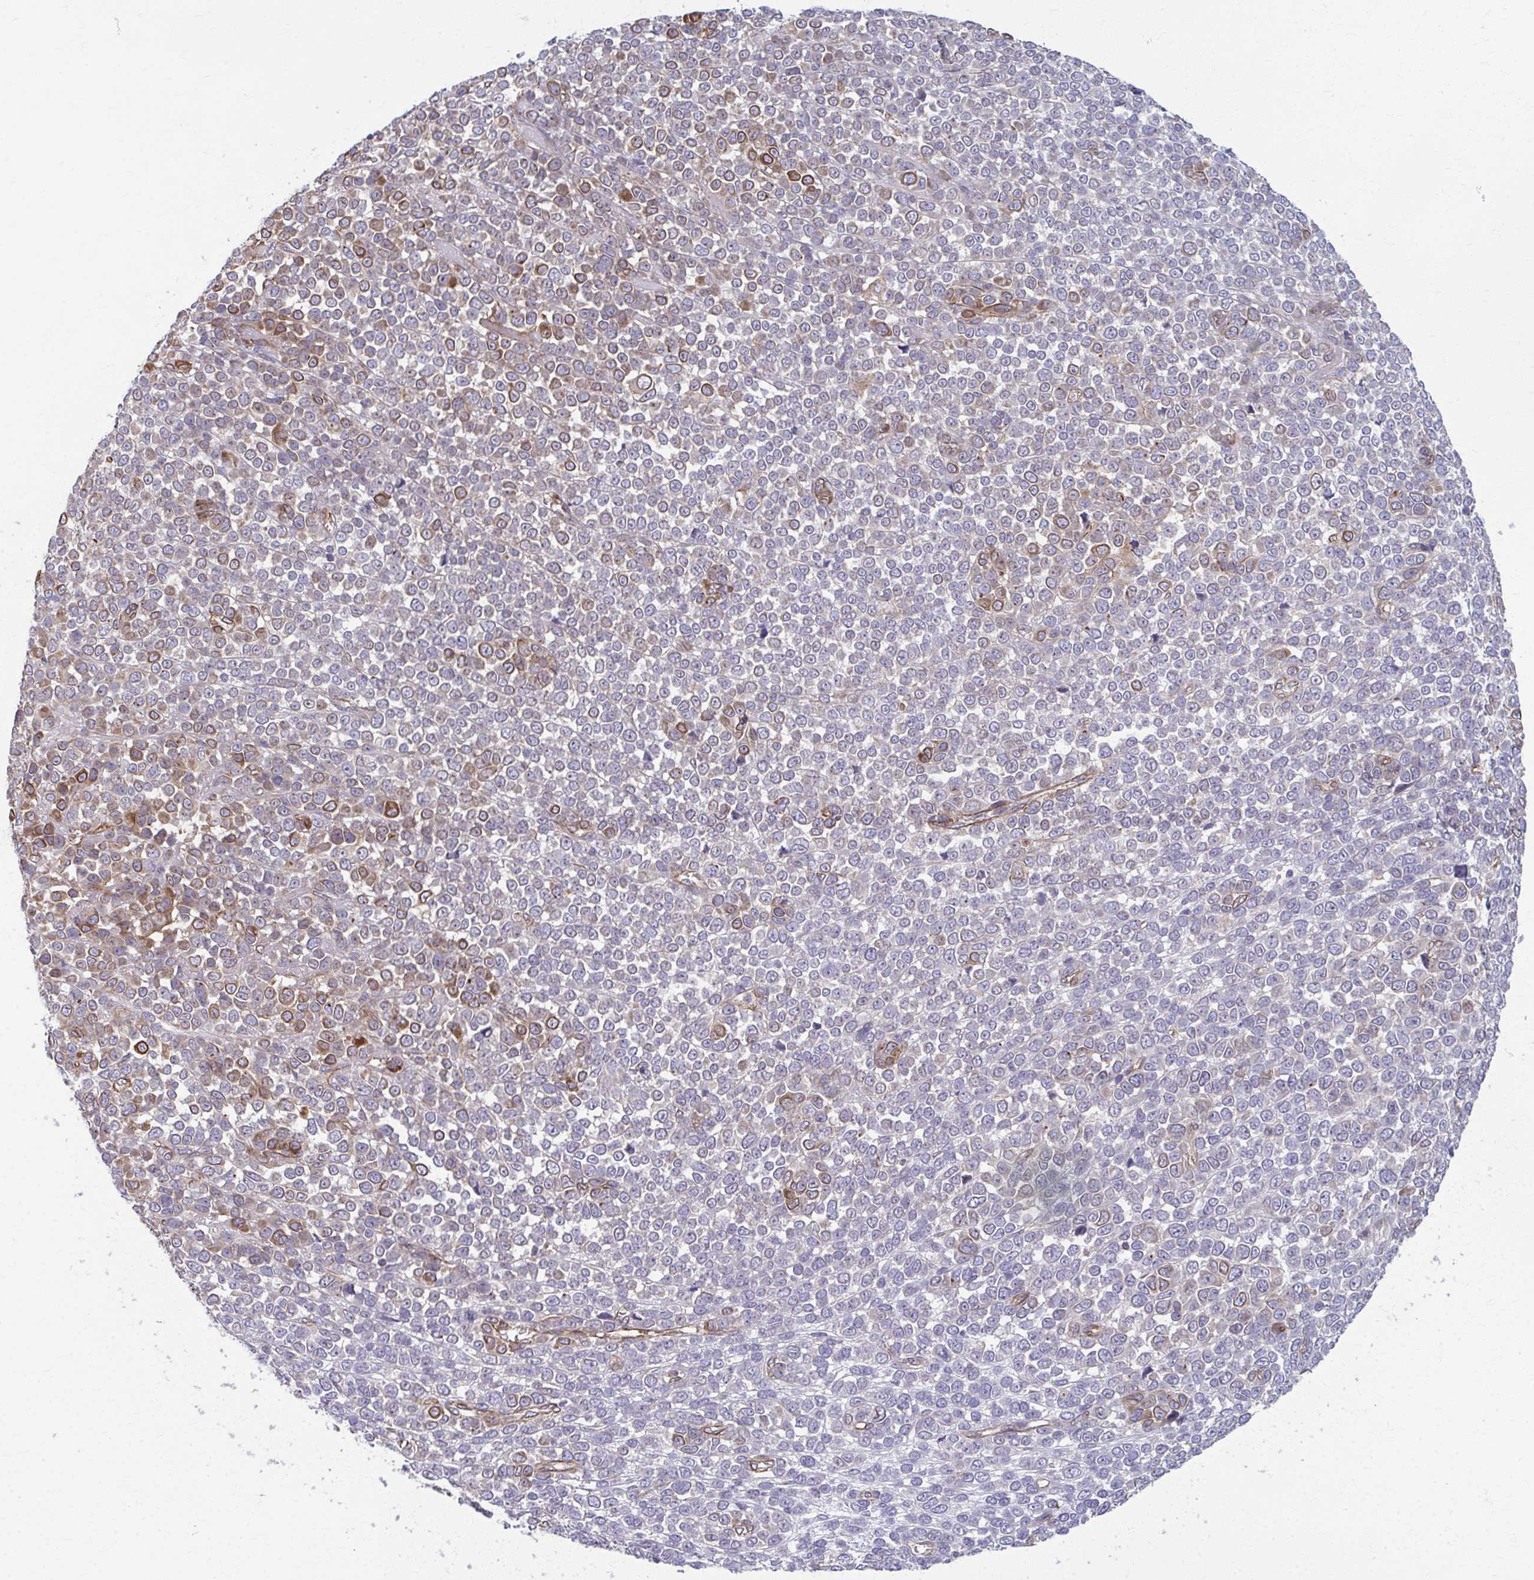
{"staining": {"intensity": "moderate", "quantity": "<25%", "location": "cytoplasmic/membranous"}, "tissue": "melanoma", "cell_type": "Tumor cells", "image_type": "cancer", "snomed": [{"axis": "morphology", "description": "Malignant melanoma, NOS"}, {"axis": "topography", "description": "Skin"}], "caption": "Immunohistochemical staining of human malignant melanoma exhibits moderate cytoplasmic/membranous protein expression in approximately <25% of tumor cells. (IHC, brightfield microscopy, high magnification).", "gene": "EID2B", "patient": {"sex": "female", "age": 95}}